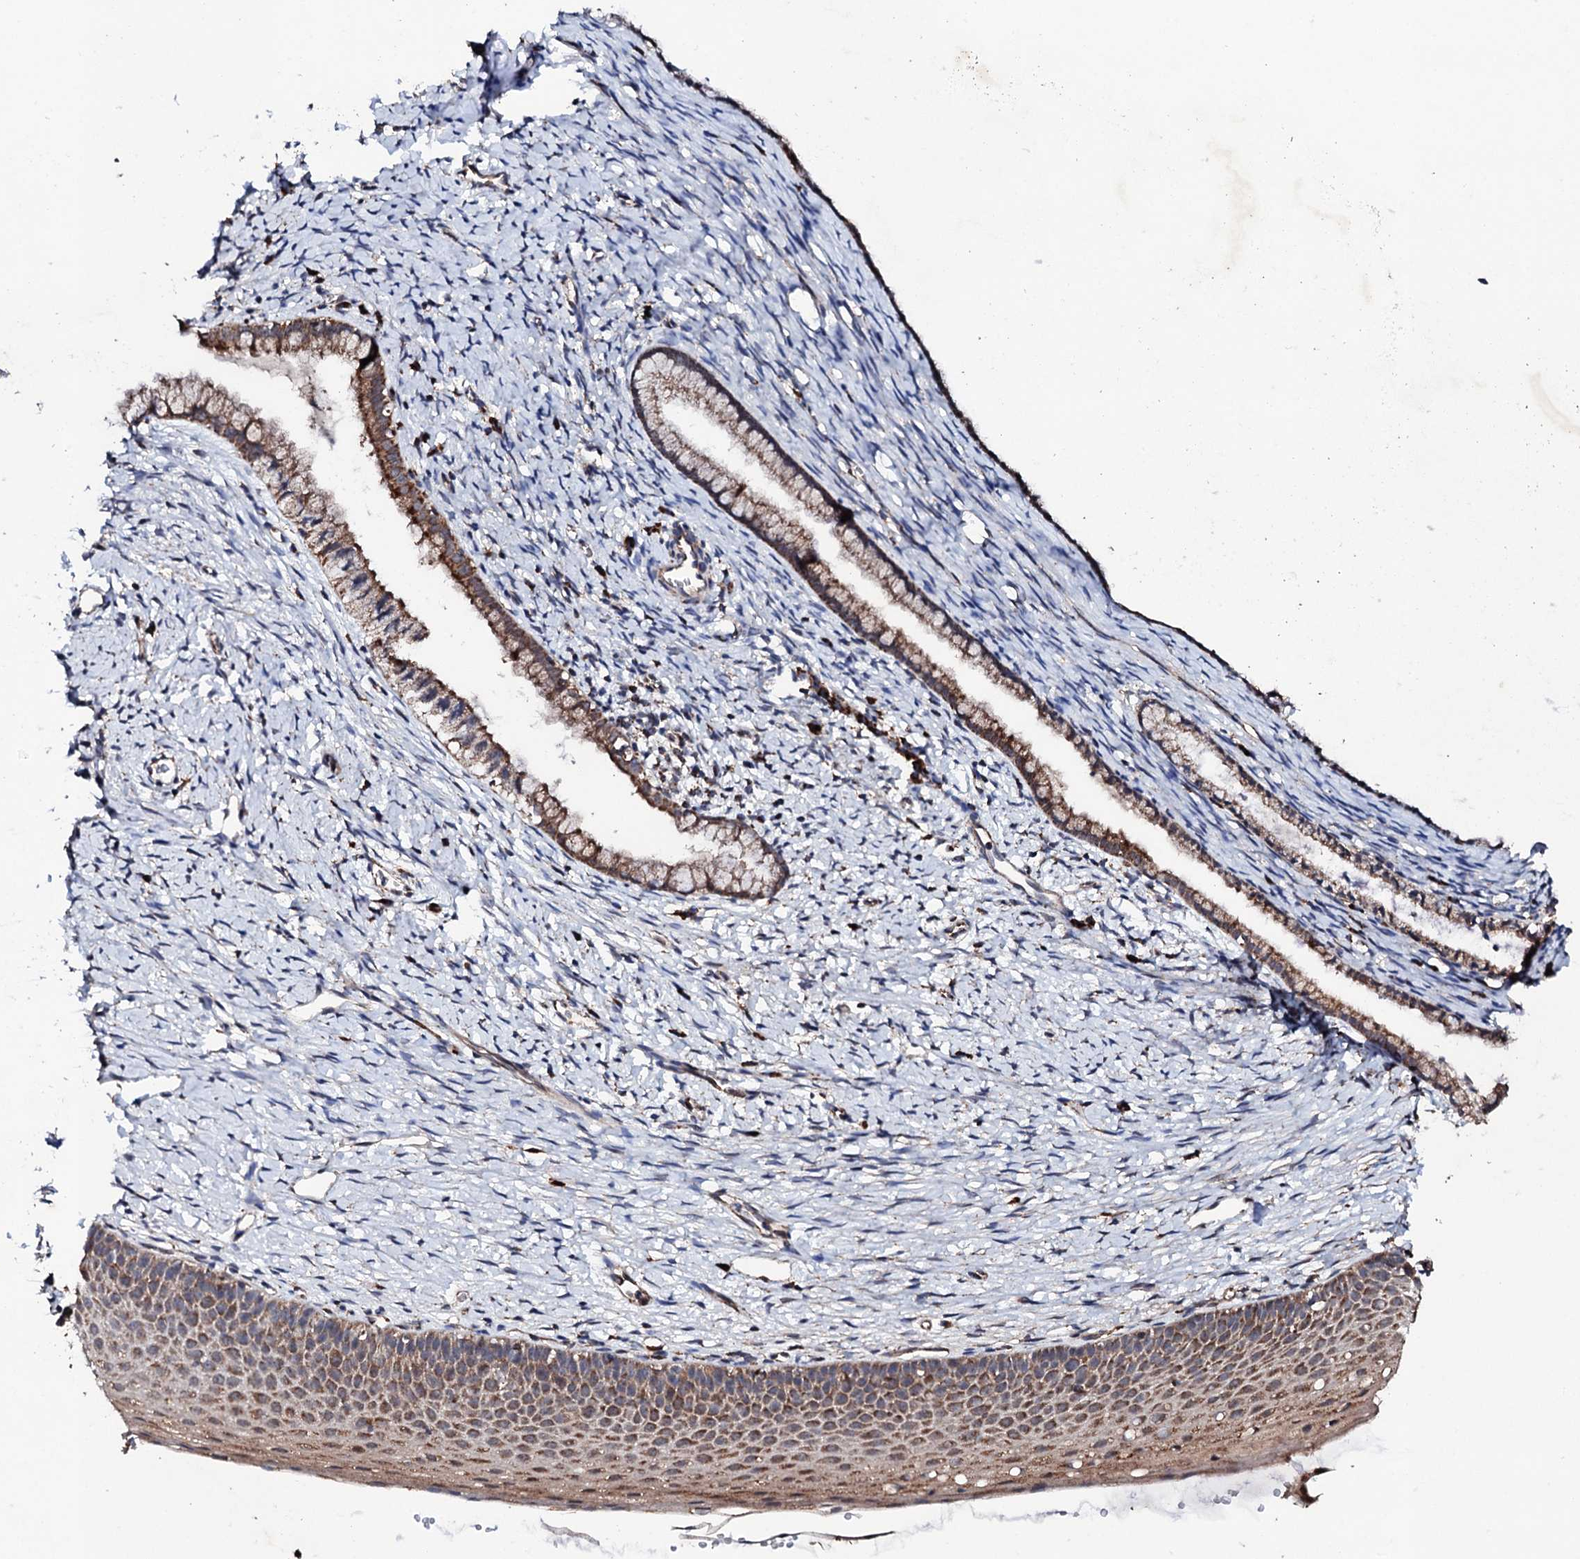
{"staining": {"intensity": "moderate", "quantity": ">75%", "location": "cytoplasmic/membranous"}, "tissue": "cervix", "cell_type": "Glandular cells", "image_type": "normal", "snomed": [{"axis": "morphology", "description": "Normal tissue, NOS"}, {"axis": "topography", "description": "Cervix"}], "caption": "IHC staining of benign cervix, which exhibits medium levels of moderate cytoplasmic/membranous expression in approximately >75% of glandular cells indicating moderate cytoplasmic/membranous protein staining. The staining was performed using DAB (brown) for protein detection and nuclei were counterstained in hematoxylin (blue).", "gene": "MTIF3", "patient": {"sex": "female", "age": 36}}